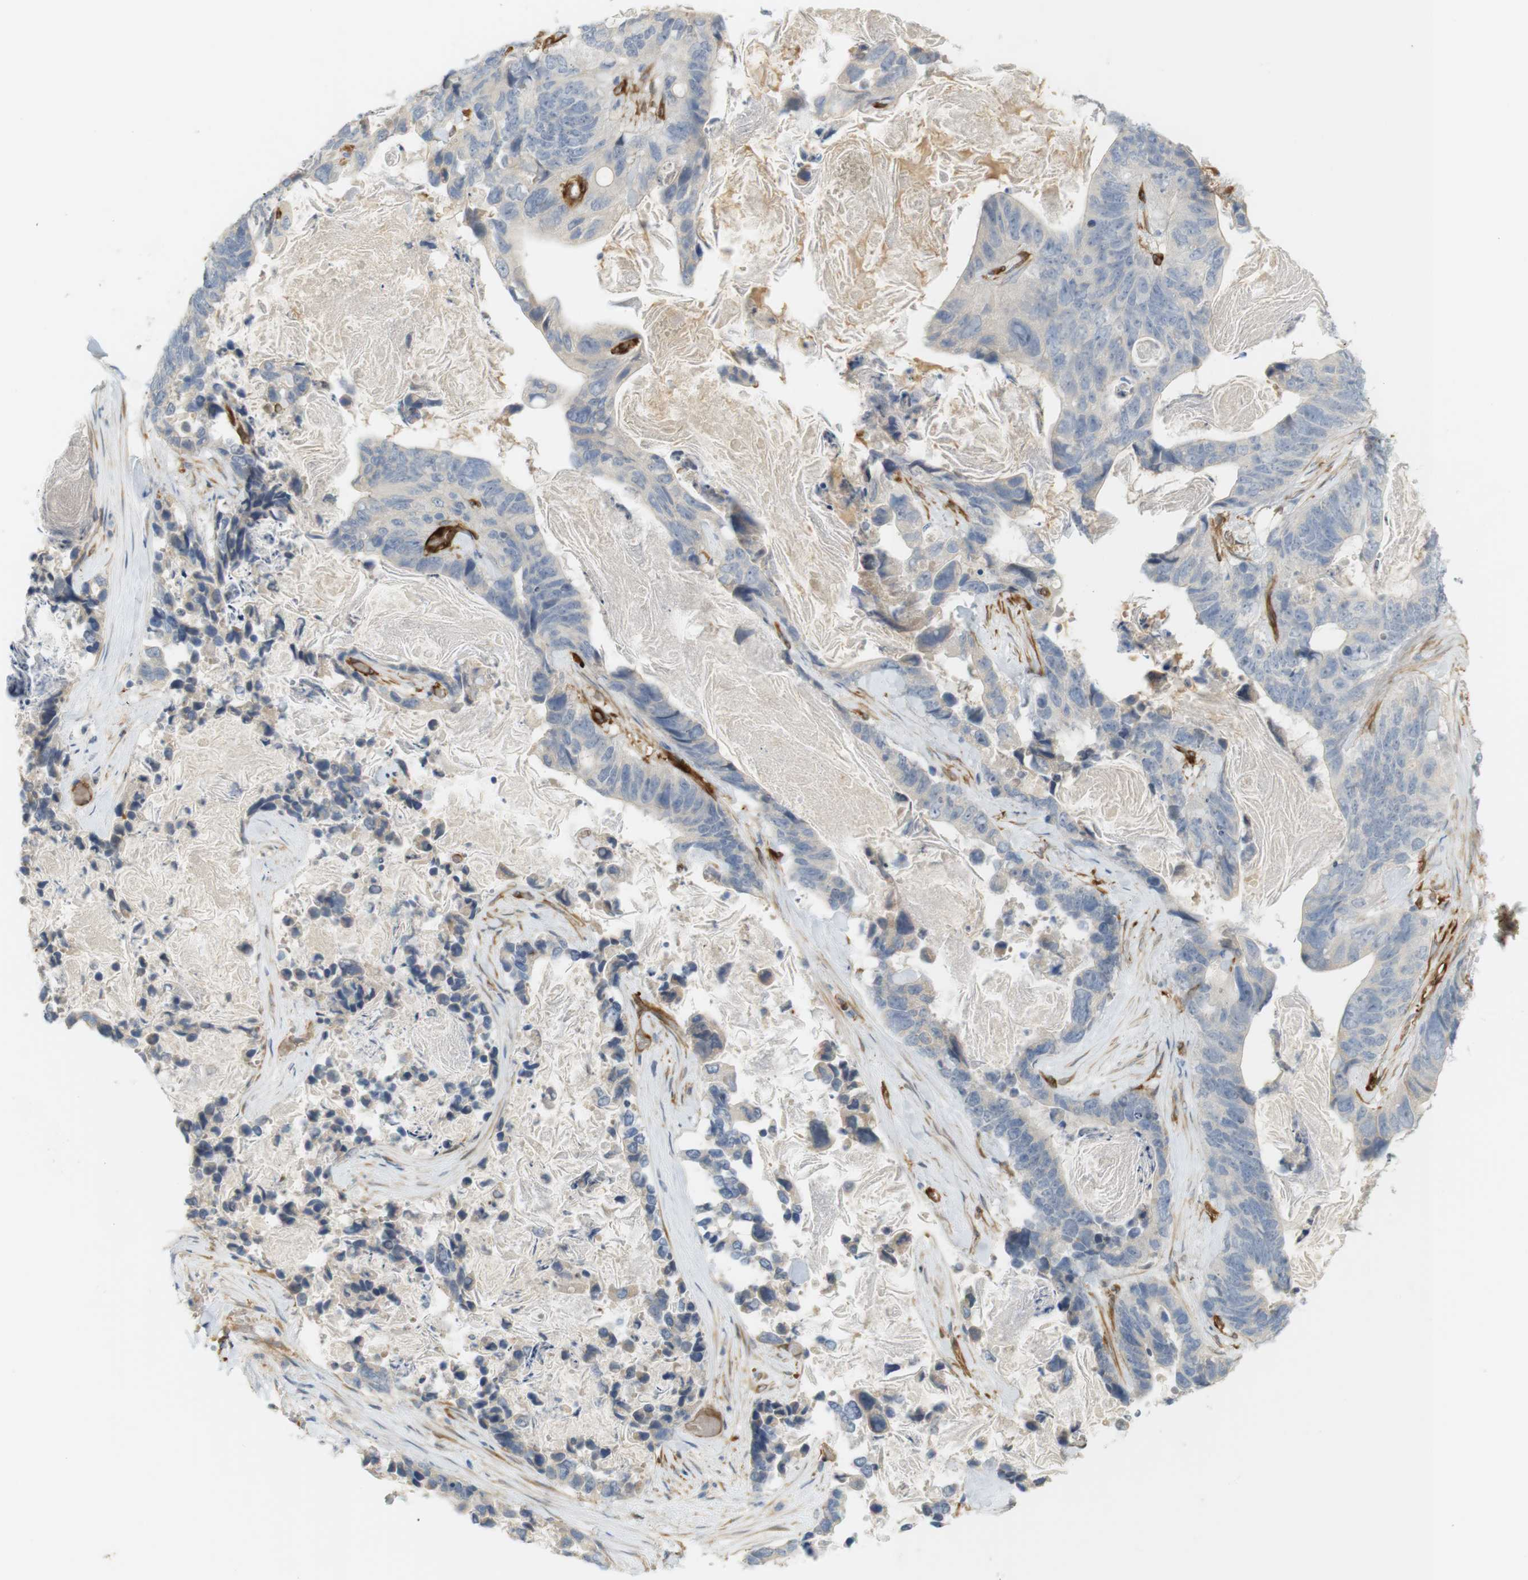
{"staining": {"intensity": "negative", "quantity": "none", "location": "none"}, "tissue": "stomach cancer", "cell_type": "Tumor cells", "image_type": "cancer", "snomed": [{"axis": "morphology", "description": "Adenocarcinoma, NOS"}, {"axis": "topography", "description": "Stomach"}], "caption": "The photomicrograph exhibits no staining of tumor cells in adenocarcinoma (stomach).", "gene": "PDE3A", "patient": {"sex": "female", "age": 89}}